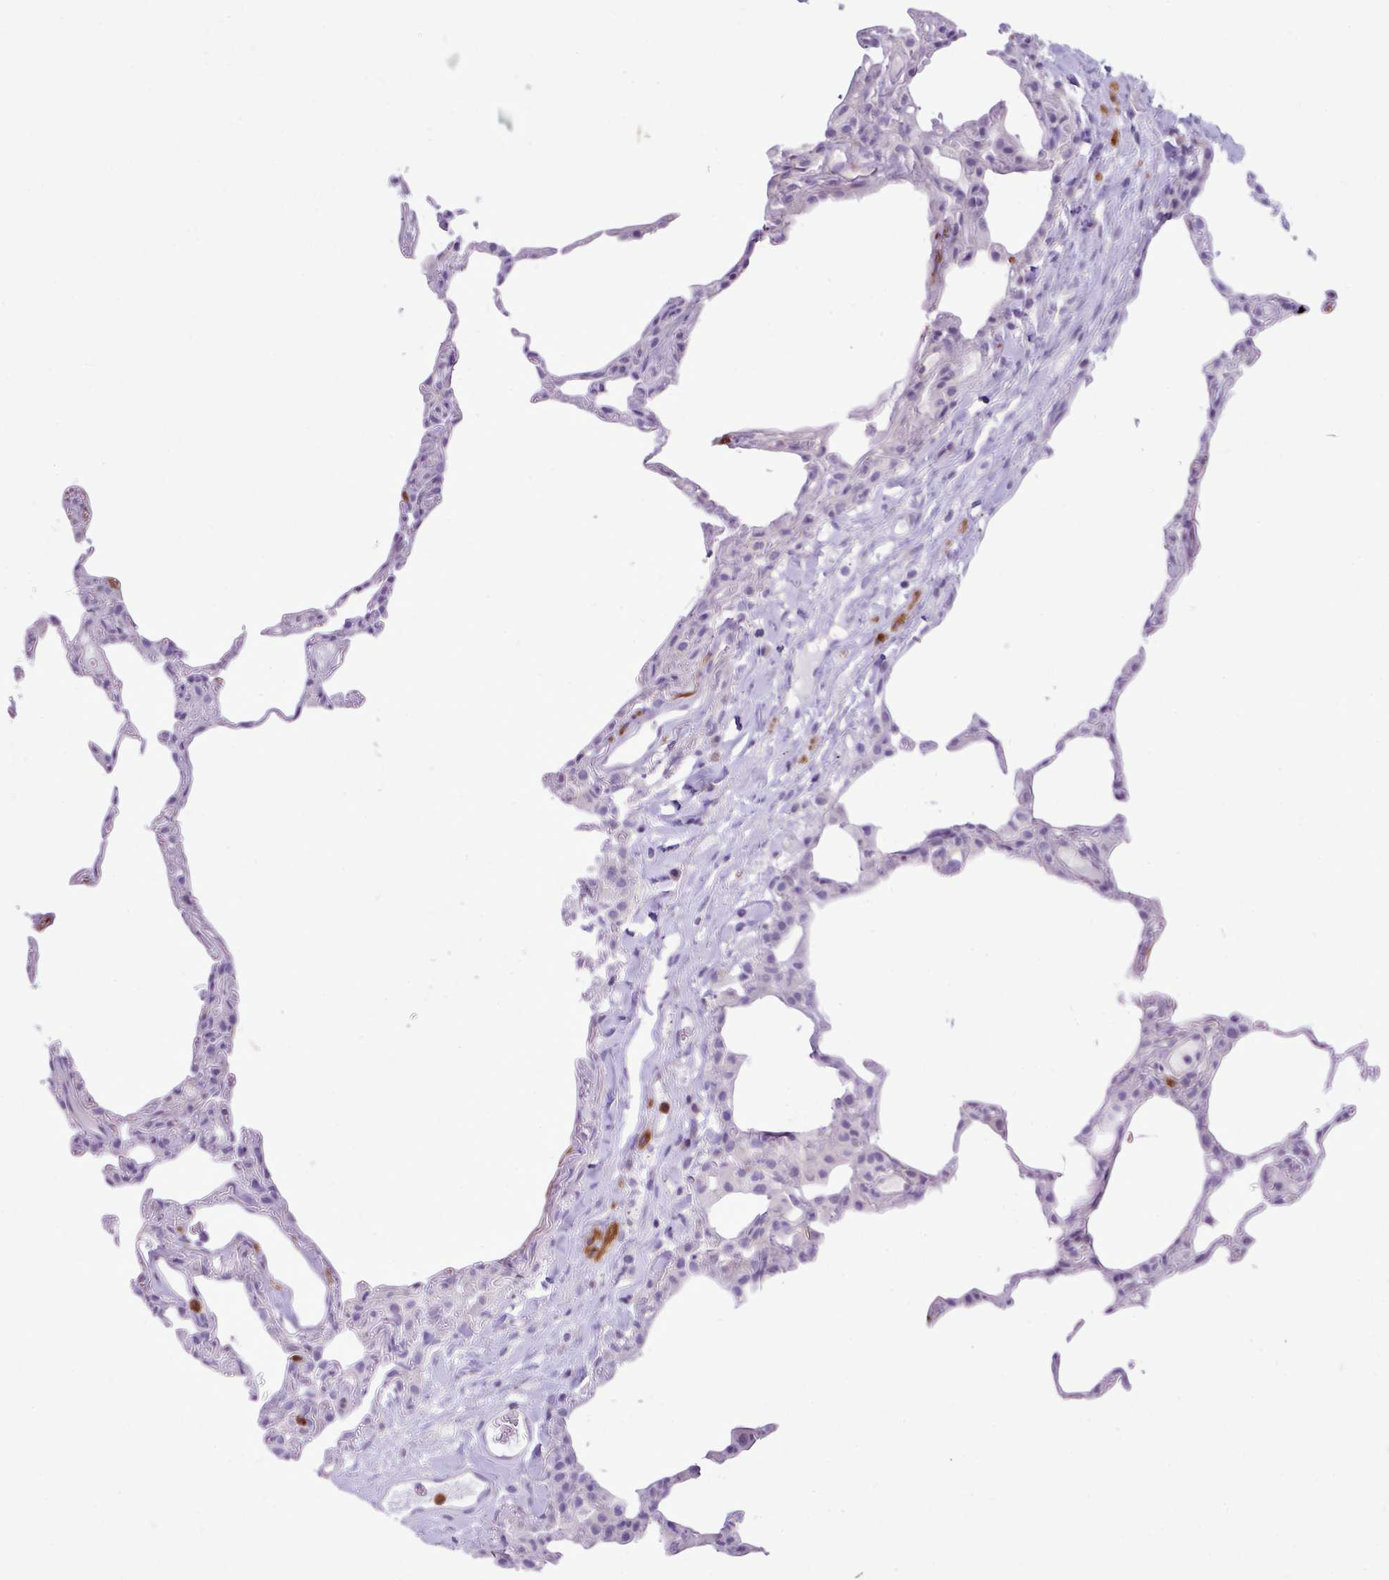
{"staining": {"intensity": "negative", "quantity": "none", "location": "none"}, "tissue": "lung", "cell_type": "Alveolar cells", "image_type": "normal", "snomed": [{"axis": "morphology", "description": "Normal tissue, NOS"}, {"axis": "topography", "description": "Lung"}], "caption": "Alveolar cells show no significant protein staining in normal lung.", "gene": "ZSCAN5A", "patient": {"sex": "female", "age": 57}}